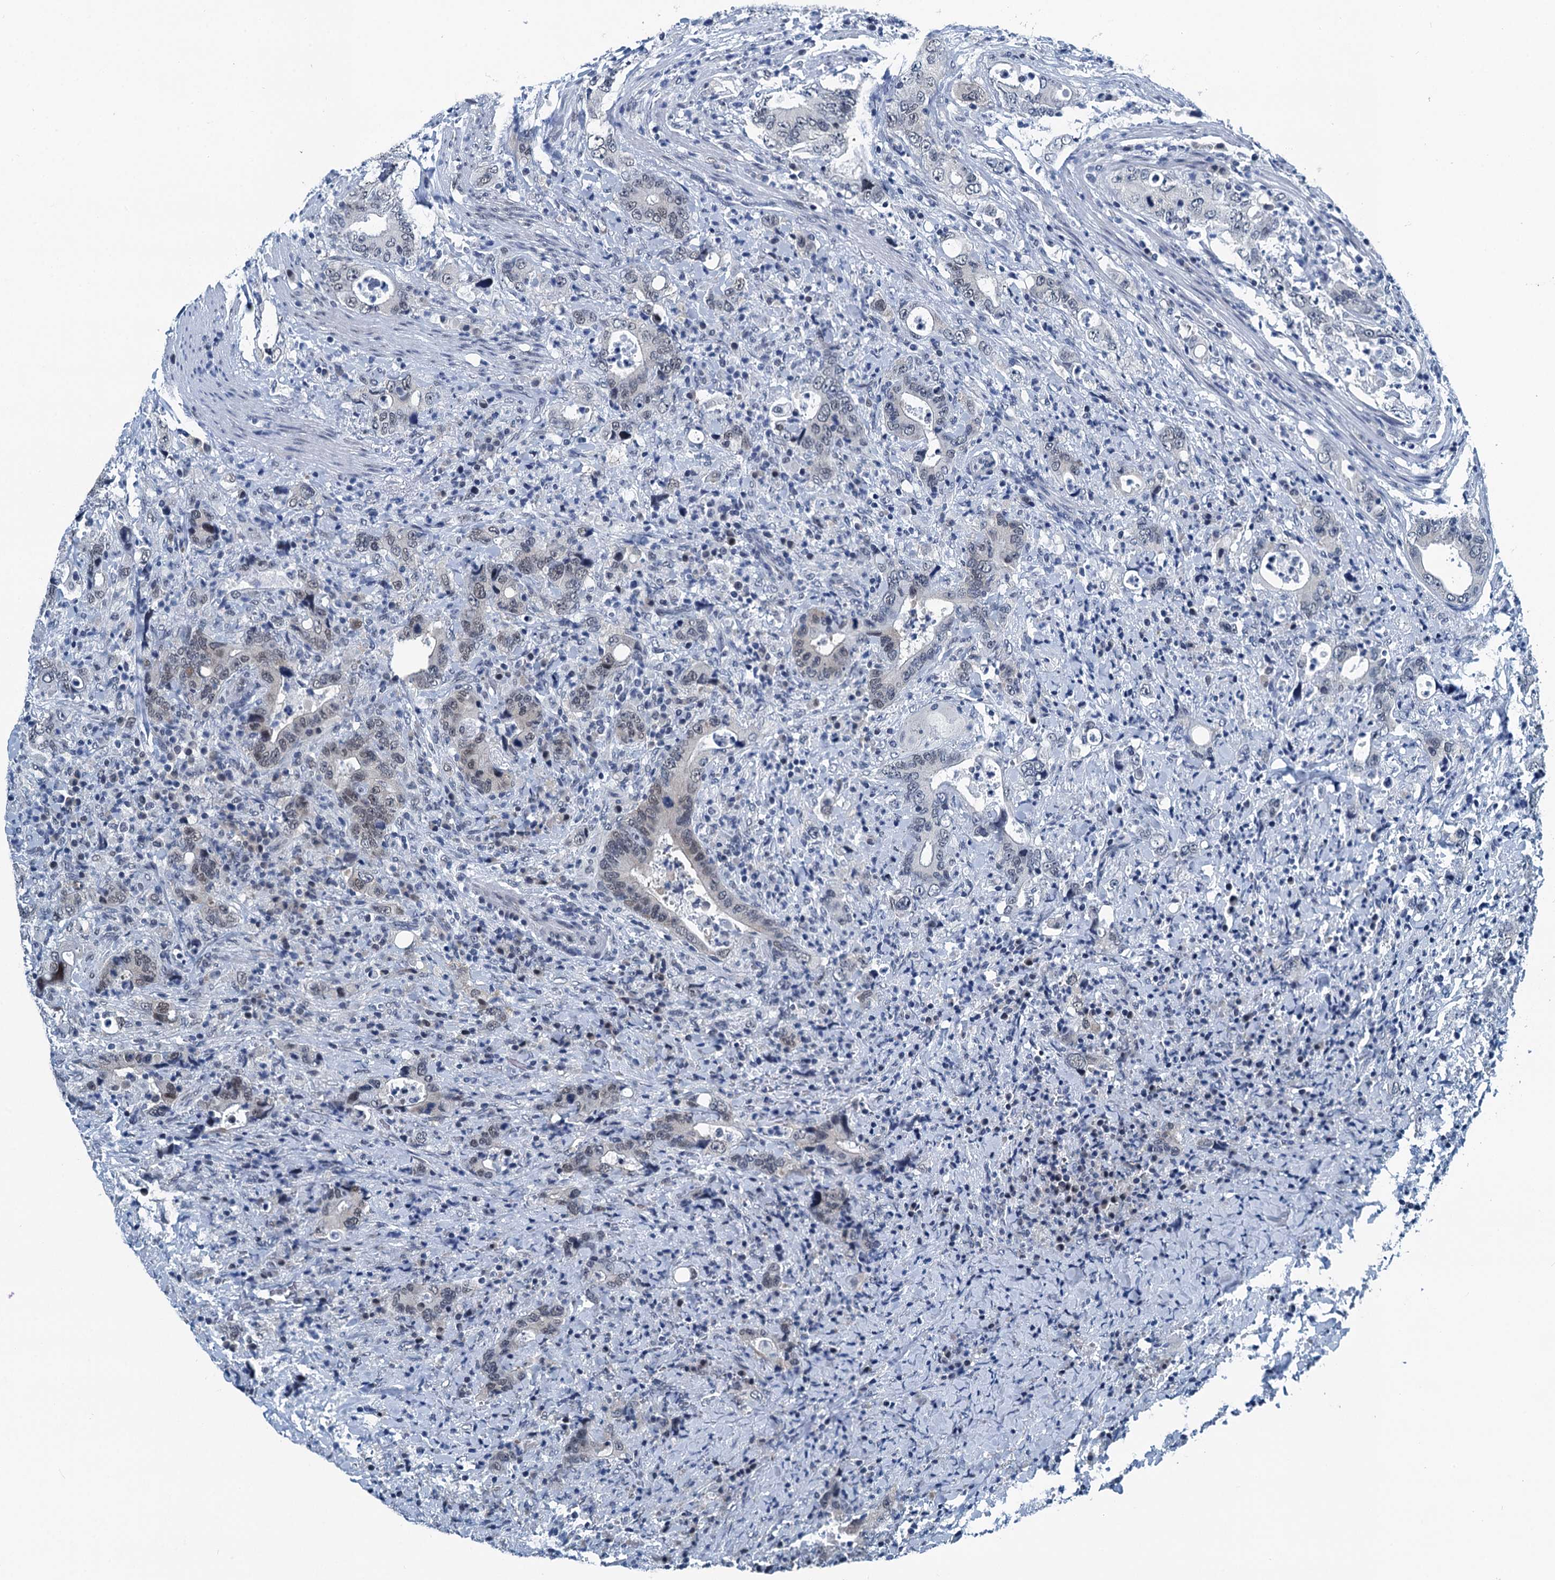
{"staining": {"intensity": "negative", "quantity": "none", "location": "none"}, "tissue": "colorectal cancer", "cell_type": "Tumor cells", "image_type": "cancer", "snomed": [{"axis": "morphology", "description": "Adenocarcinoma, NOS"}, {"axis": "topography", "description": "Colon"}], "caption": "The immunohistochemistry (IHC) photomicrograph has no significant expression in tumor cells of colorectal adenocarcinoma tissue. (DAB immunohistochemistry (IHC) with hematoxylin counter stain).", "gene": "TRPT1", "patient": {"sex": "female", "age": 75}}